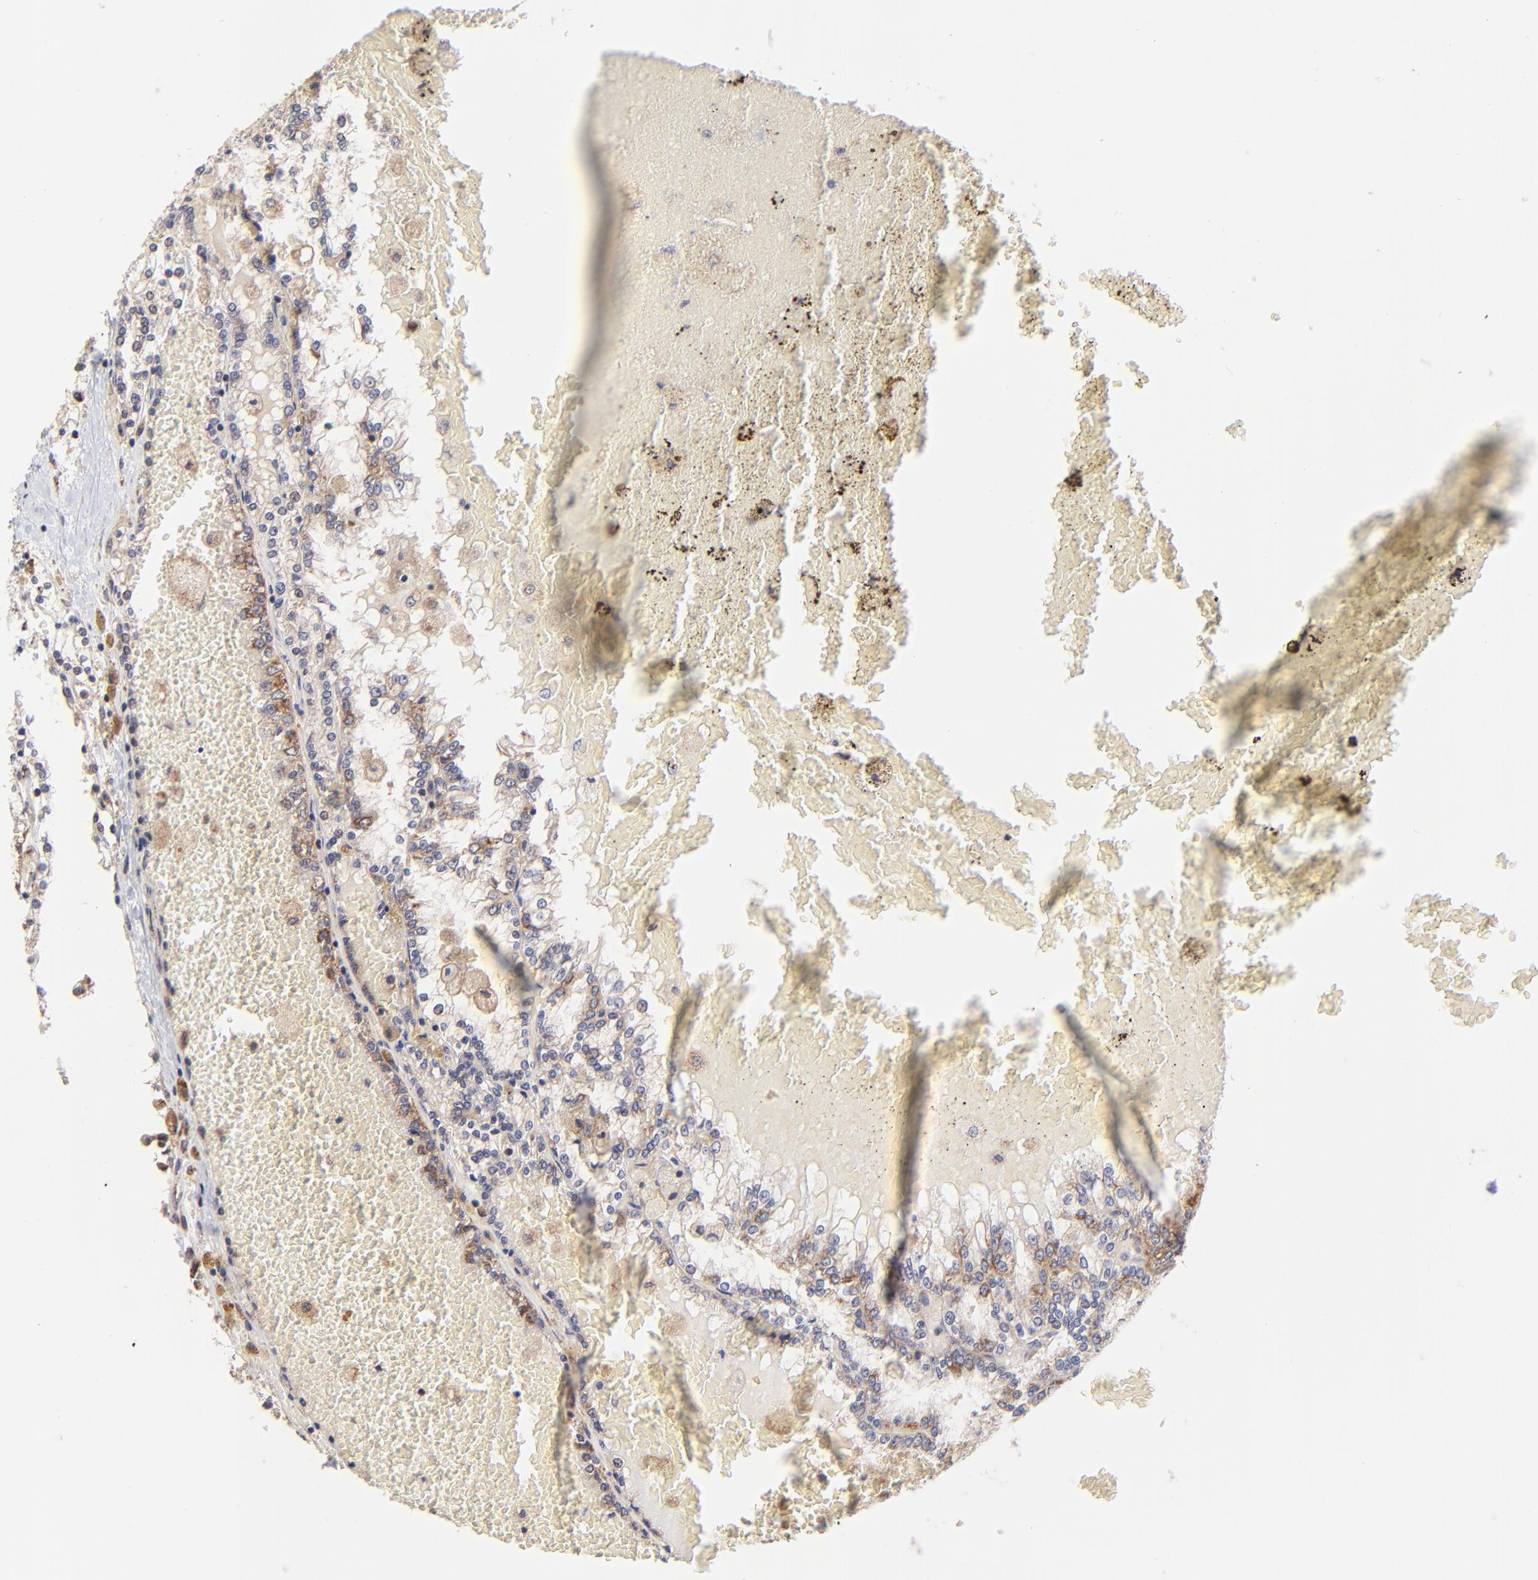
{"staining": {"intensity": "weak", "quantity": "25%-75%", "location": "cytoplasmic/membranous"}, "tissue": "renal cancer", "cell_type": "Tumor cells", "image_type": "cancer", "snomed": [{"axis": "morphology", "description": "Adenocarcinoma, NOS"}, {"axis": "topography", "description": "Kidney"}], "caption": "A low amount of weak cytoplasmic/membranous staining is present in approximately 25%-75% of tumor cells in adenocarcinoma (renal) tissue.", "gene": "FBXL12", "patient": {"sex": "female", "age": 56}}